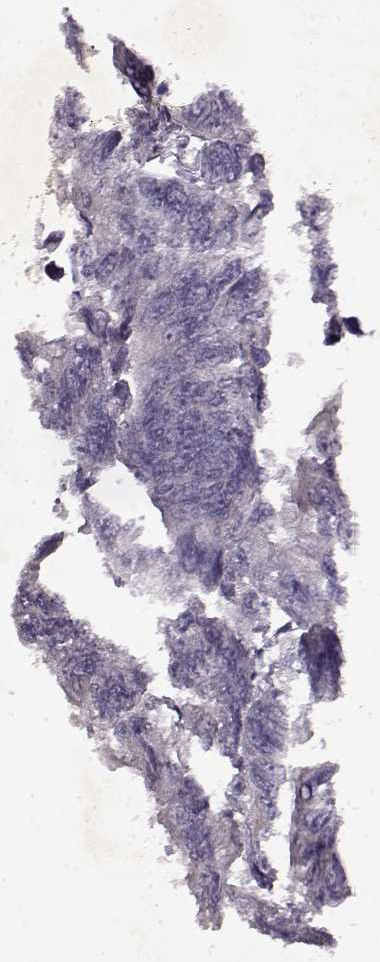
{"staining": {"intensity": "negative", "quantity": "none", "location": "none"}, "tissue": "colorectal cancer", "cell_type": "Tumor cells", "image_type": "cancer", "snomed": [{"axis": "morphology", "description": "Adenocarcinoma, NOS"}, {"axis": "topography", "description": "Colon"}], "caption": "DAB immunohistochemical staining of human colorectal cancer (adenocarcinoma) demonstrates no significant expression in tumor cells.", "gene": "SPAG17", "patient": {"sex": "female", "age": 65}}